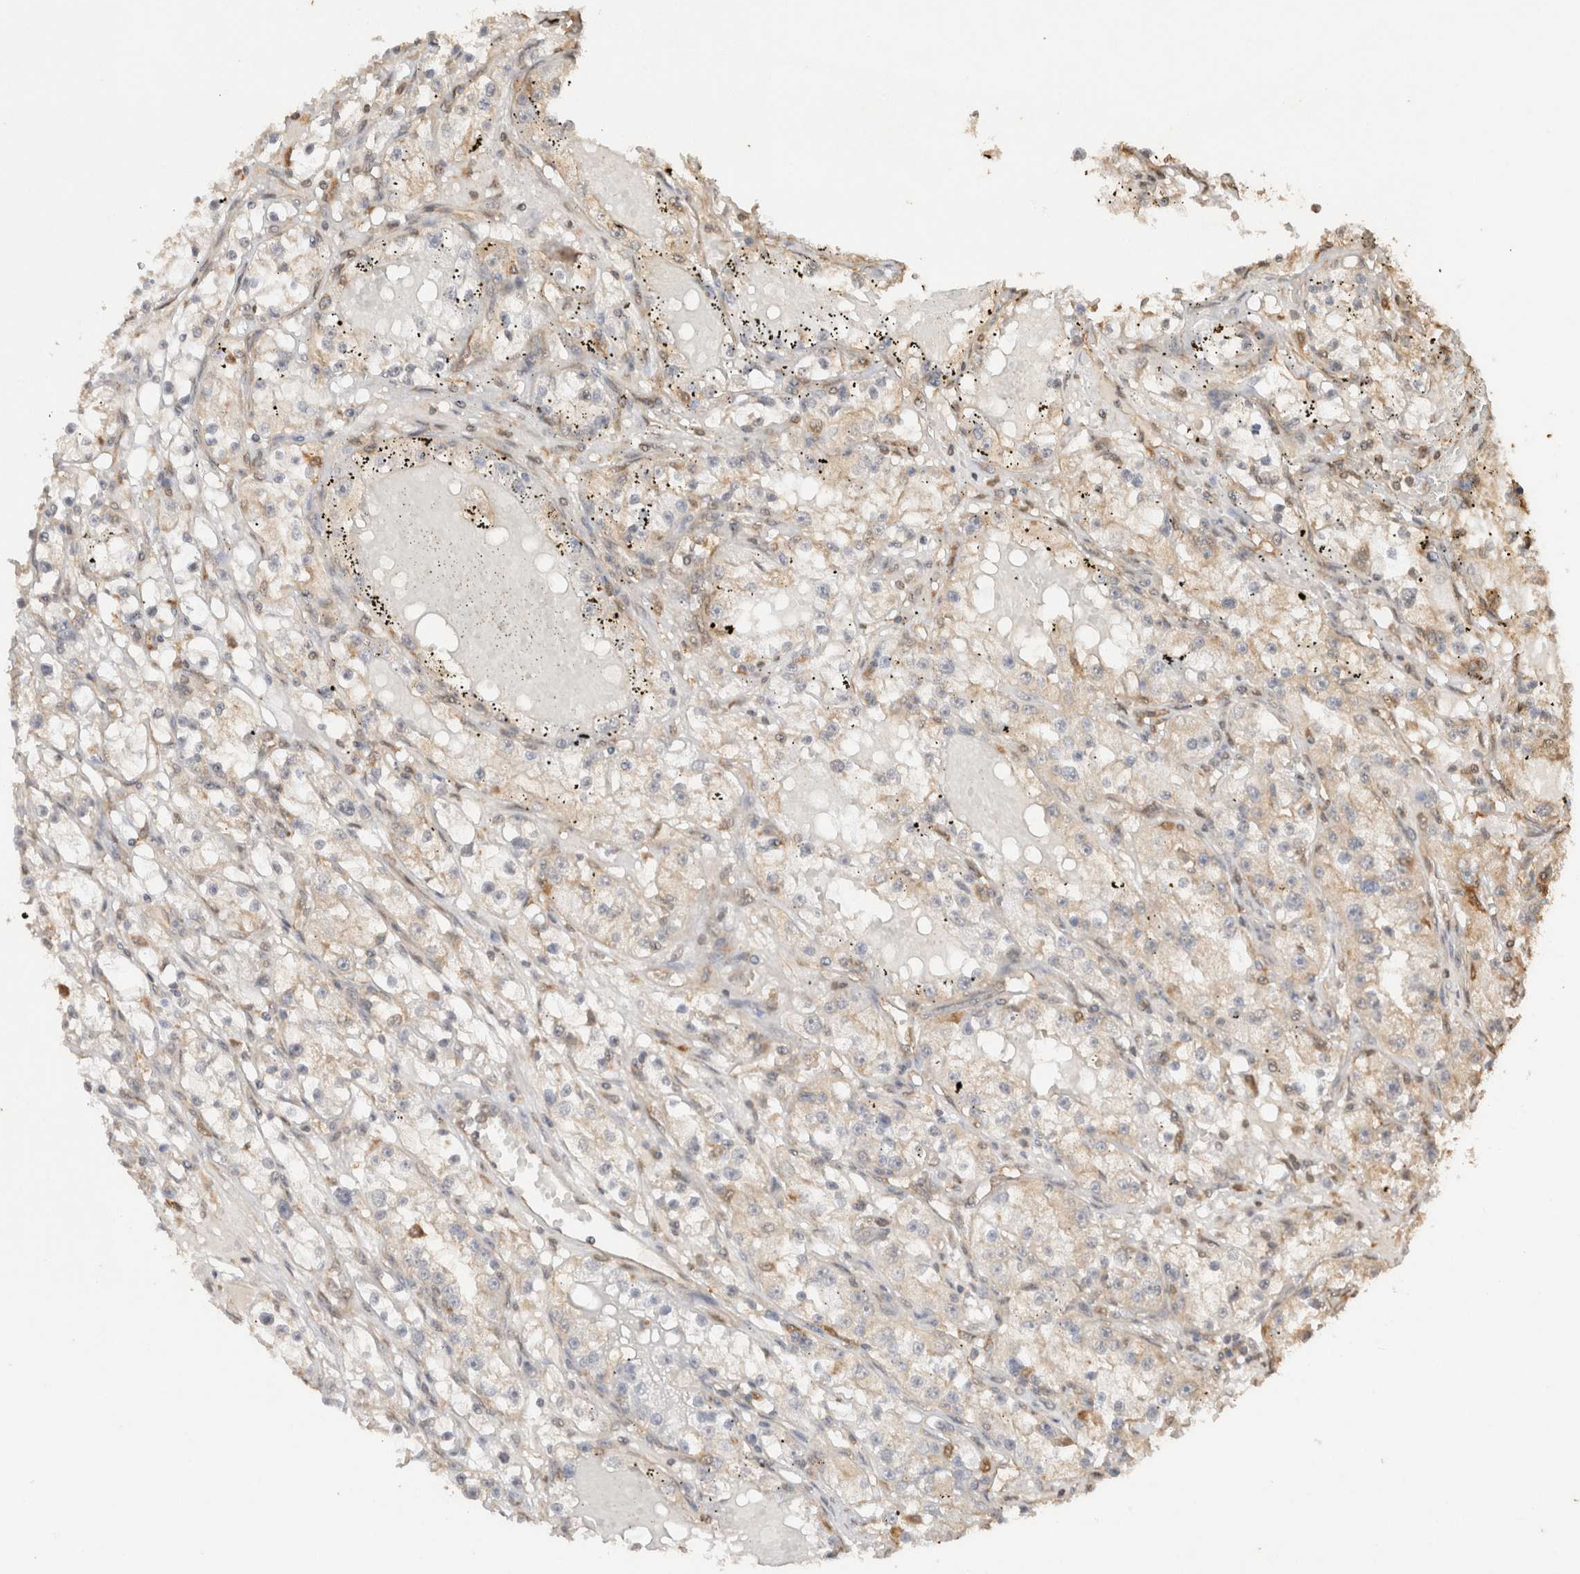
{"staining": {"intensity": "negative", "quantity": "none", "location": "none"}, "tissue": "renal cancer", "cell_type": "Tumor cells", "image_type": "cancer", "snomed": [{"axis": "morphology", "description": "Adenocarcinoma, NOS"}, {"axis": "topography", "description": "Kidney"}], "caption": "Micrograph shows no significant protein positivity in tumor cells of renal cancer (adenocarcinoma). (DAB (3,3'-diaminobenzidine) immunohistochemistry (IHC), high magnification).", "gene": "YWHAH", "patient": {"sex": "male", "age": 56}}